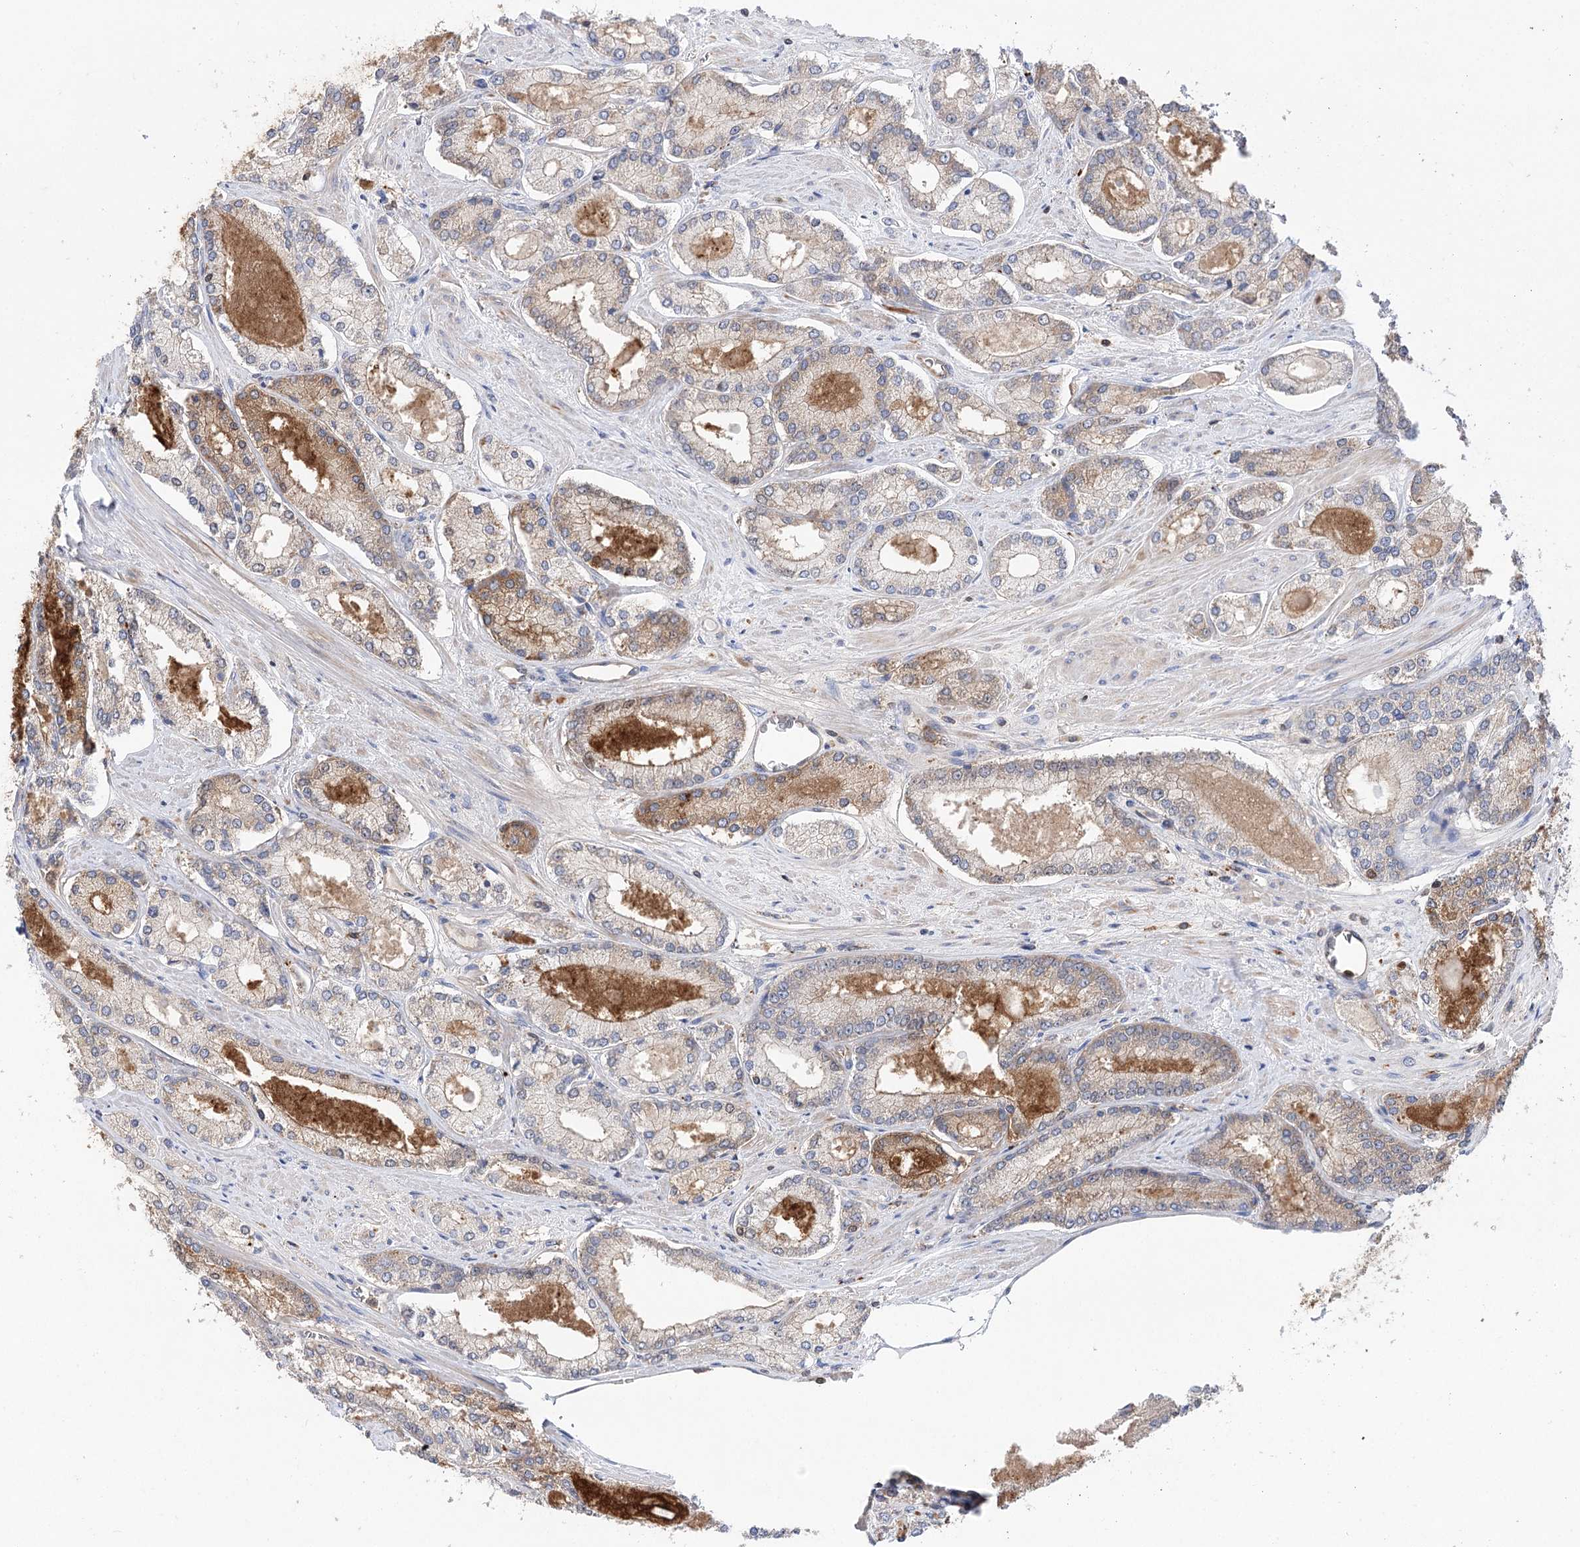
{"staining": {"intensity": "weak", "quantity": "<25%", "location": "cytoplasmic/membranous"}, "tissue": "prostate cancer", "cell_type": "Tumor cells", "image_type": "cancer", "snomed": [{"axis": "morphology", "description": "Adenocarcinoma, Low grade"}, {"axis": "topography", "description": "Prostate"}], "caption": "High magnification brightfield microscopy of prostate cancer (adenocarcinoma (low-grade)) stained with DAB (3,3'-diaminobenzidine) (brown) and counterstained with hematoxylin (blue): tumor cells show no significant staining.", "gene": "VPS37B", "patient": {"sex": "male", "age": 74}}